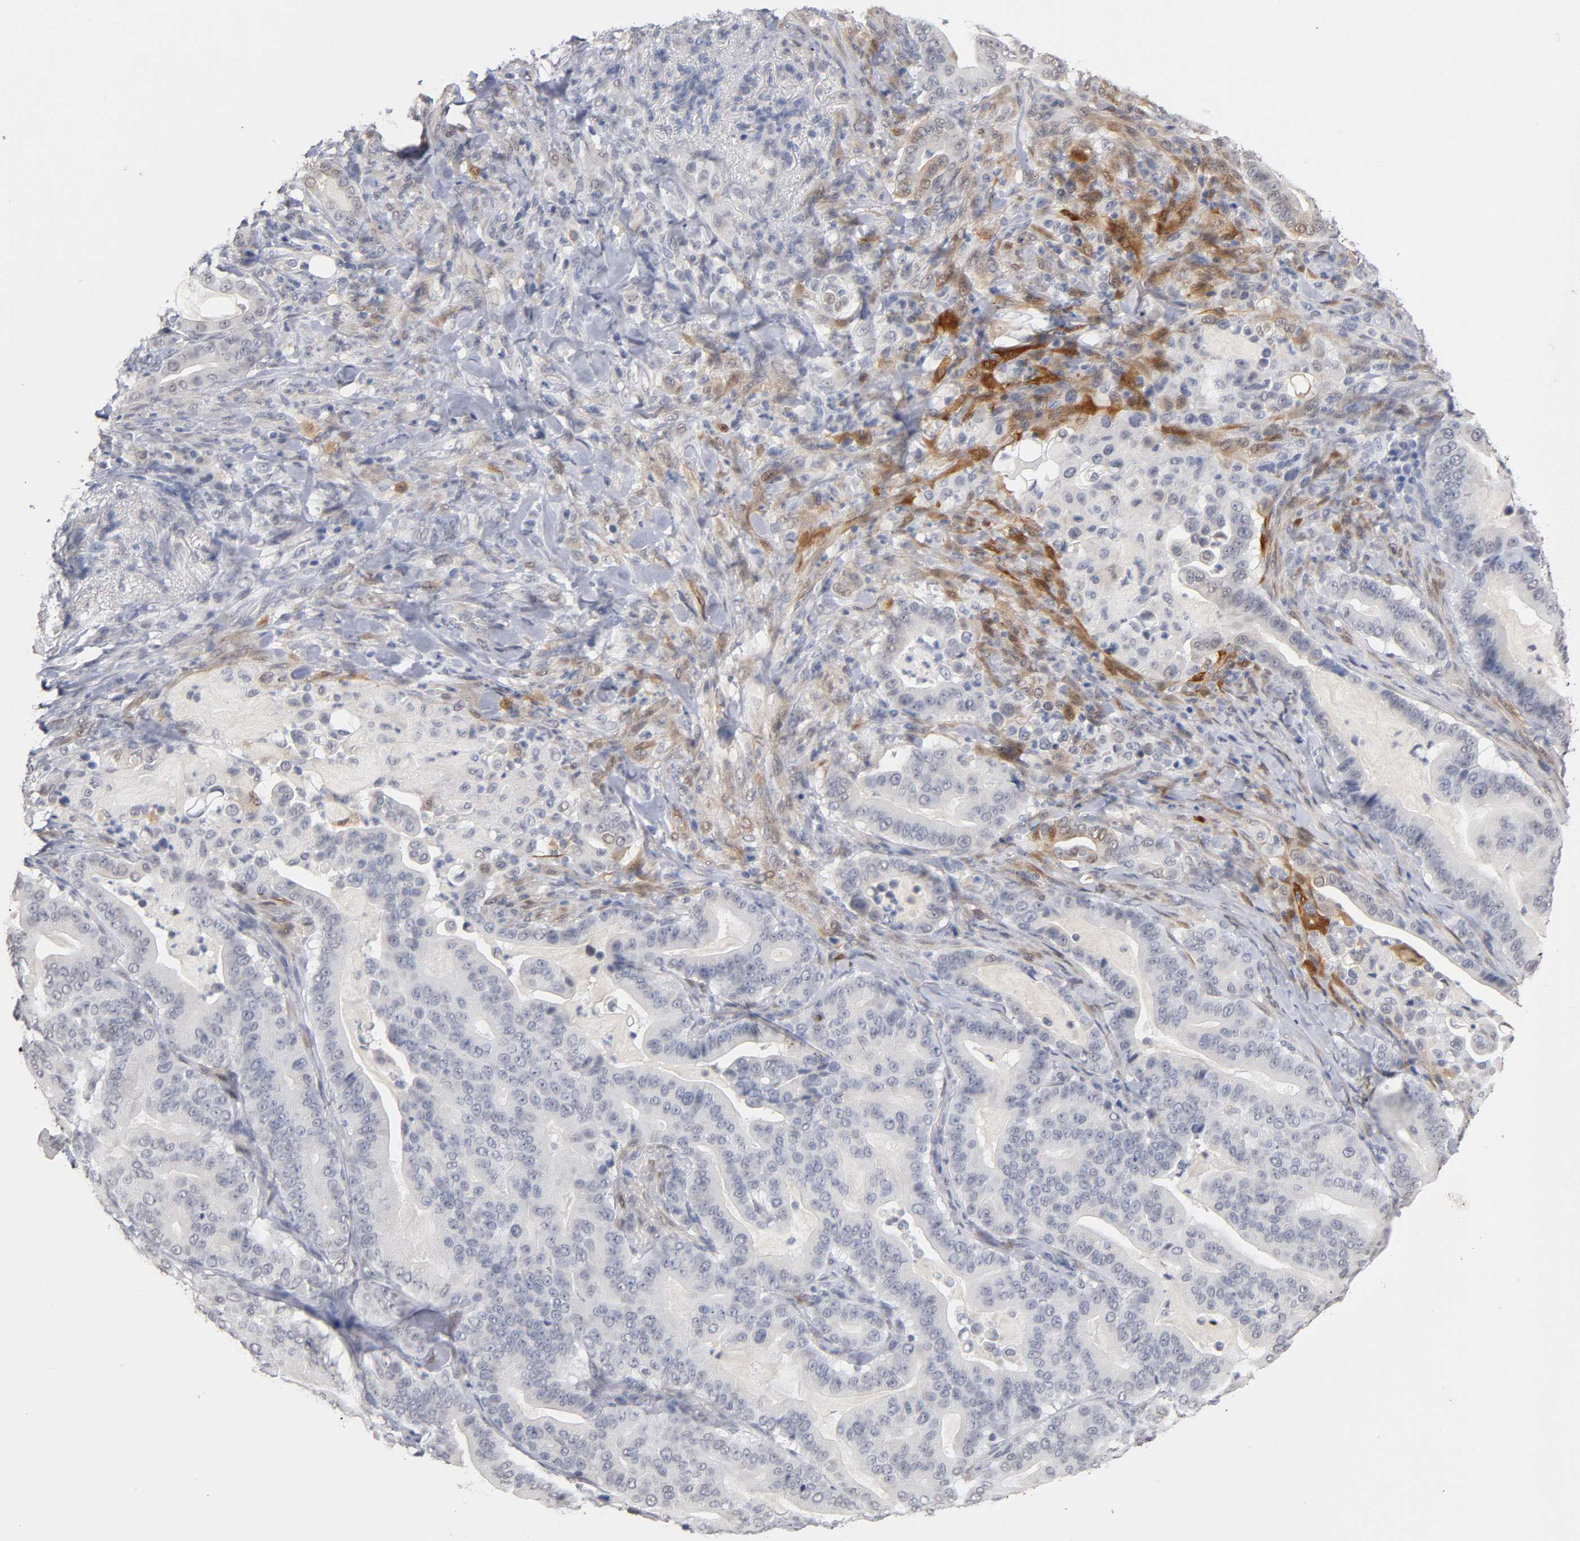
{"staining": {"intensity": "weak", "quantity": "<25%", "location": "cytoplasmic/membranous,nuclear"}, "tissue": "pancreatic cancer", "cell_type": "Tumor cells", "image_type": "cancer", "snomed": [{"axis": "morphology", "description": "Adenocarcinoma, NOS"}, {"axis": "topography", "description": "Pancreas"}], "caption": "Pancreatic cancer stained for a protein using IHC exhibits no positivity tumor cells.", "gene": "CRABP2", "patient": {"sex": "male", "age": 63}}